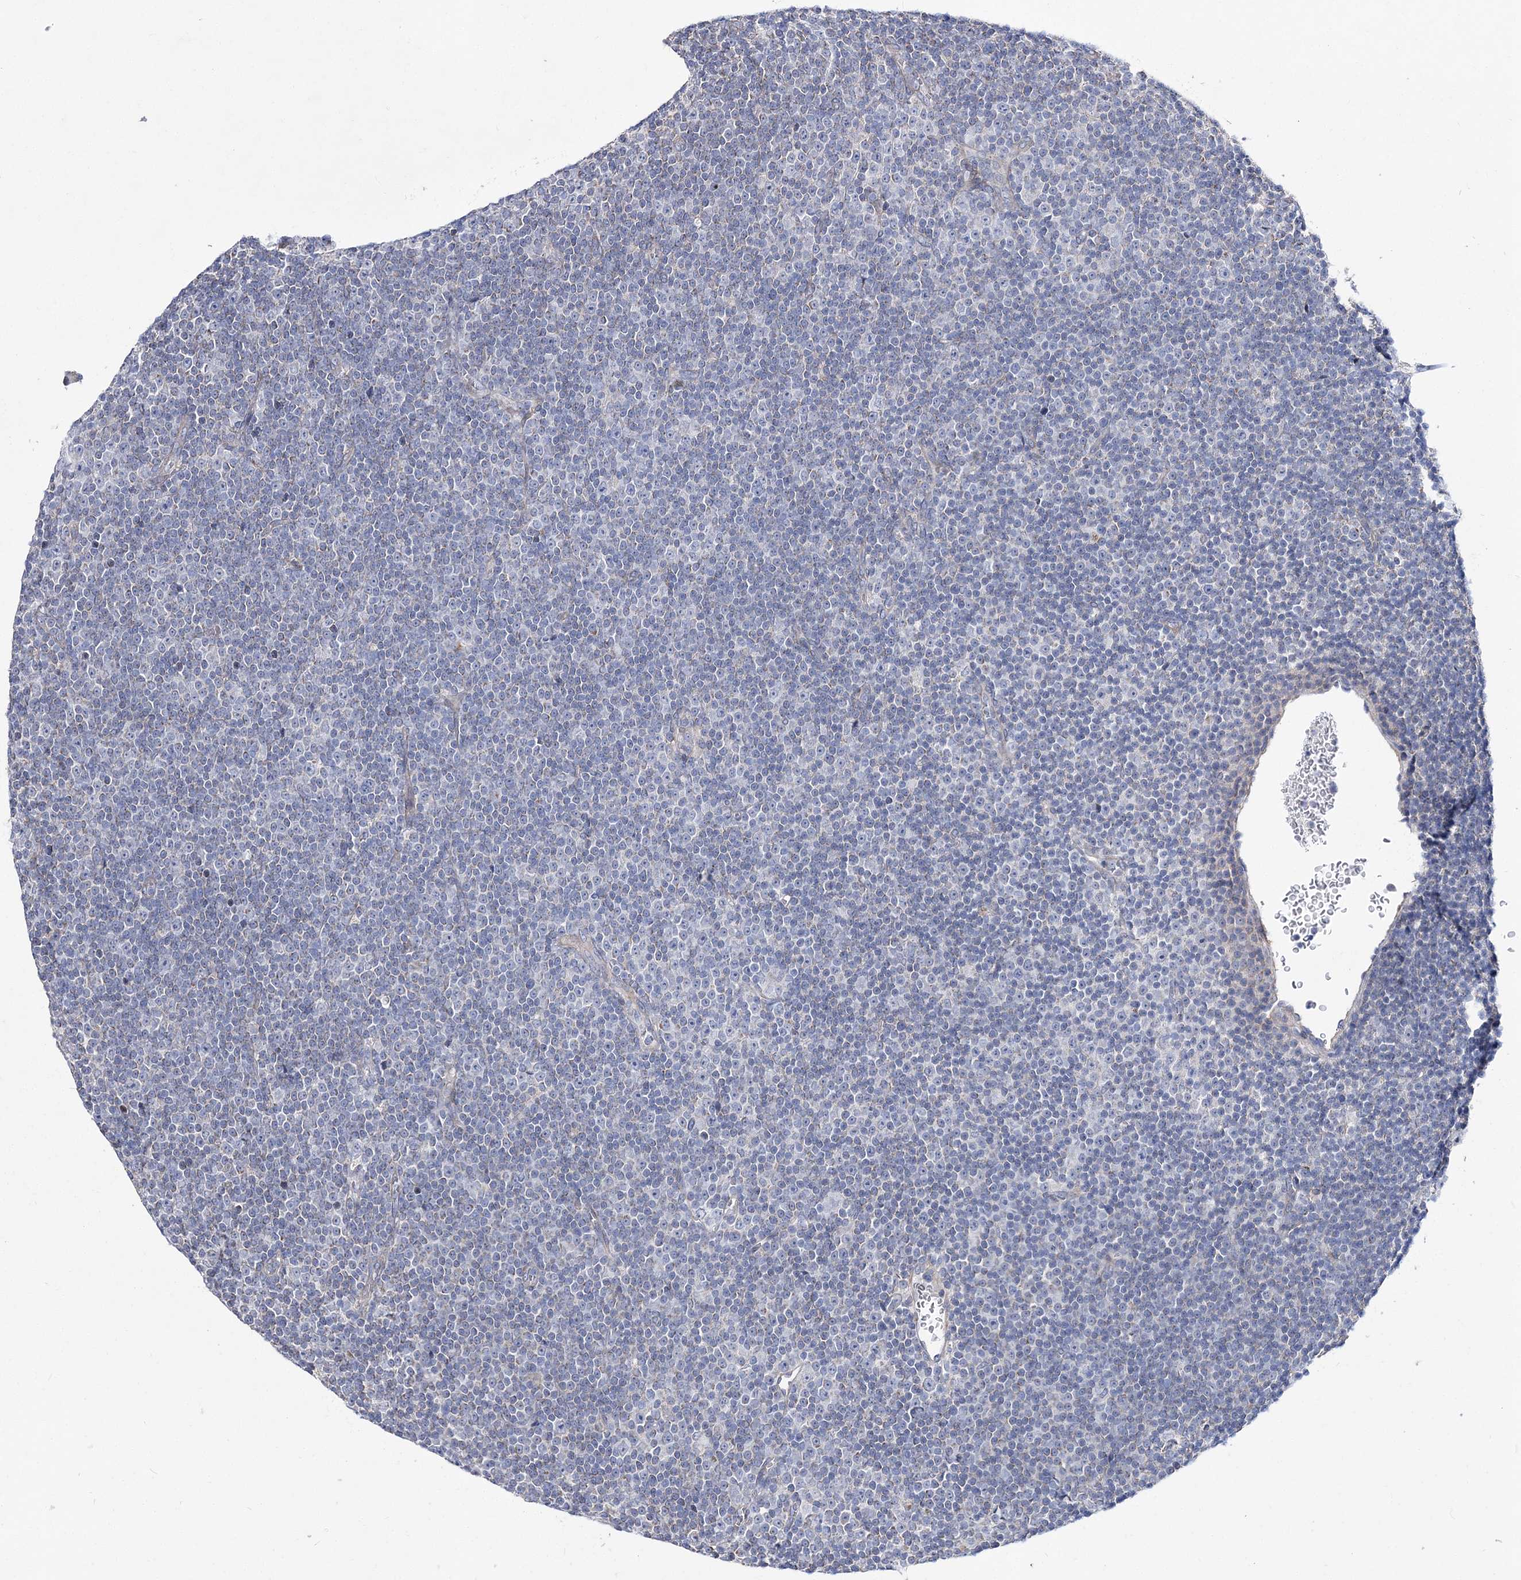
{"staining": {"intensity": "negative", "quantity": "none", "location": "none"}, "tissue": "lymphoma", "cell_type": "Tumor cells", "image_type": "cancer", "snomed": [{"axis": "morphology", "description": "Malignant lymphoma, non-Hodgkin's type, Low grade"}, {"axis": "topography", "description": "Lymph node"}], "caption": "High magnification brightfield microscopy of lymphoma stained with DAB (3,3'-diaminobenzidine) (brown) and counterstained with hematoxylin (blue): tumor cells show no significant expression.", "gene": "ANO1", "patient": {"sex": "female", "age": 67}}